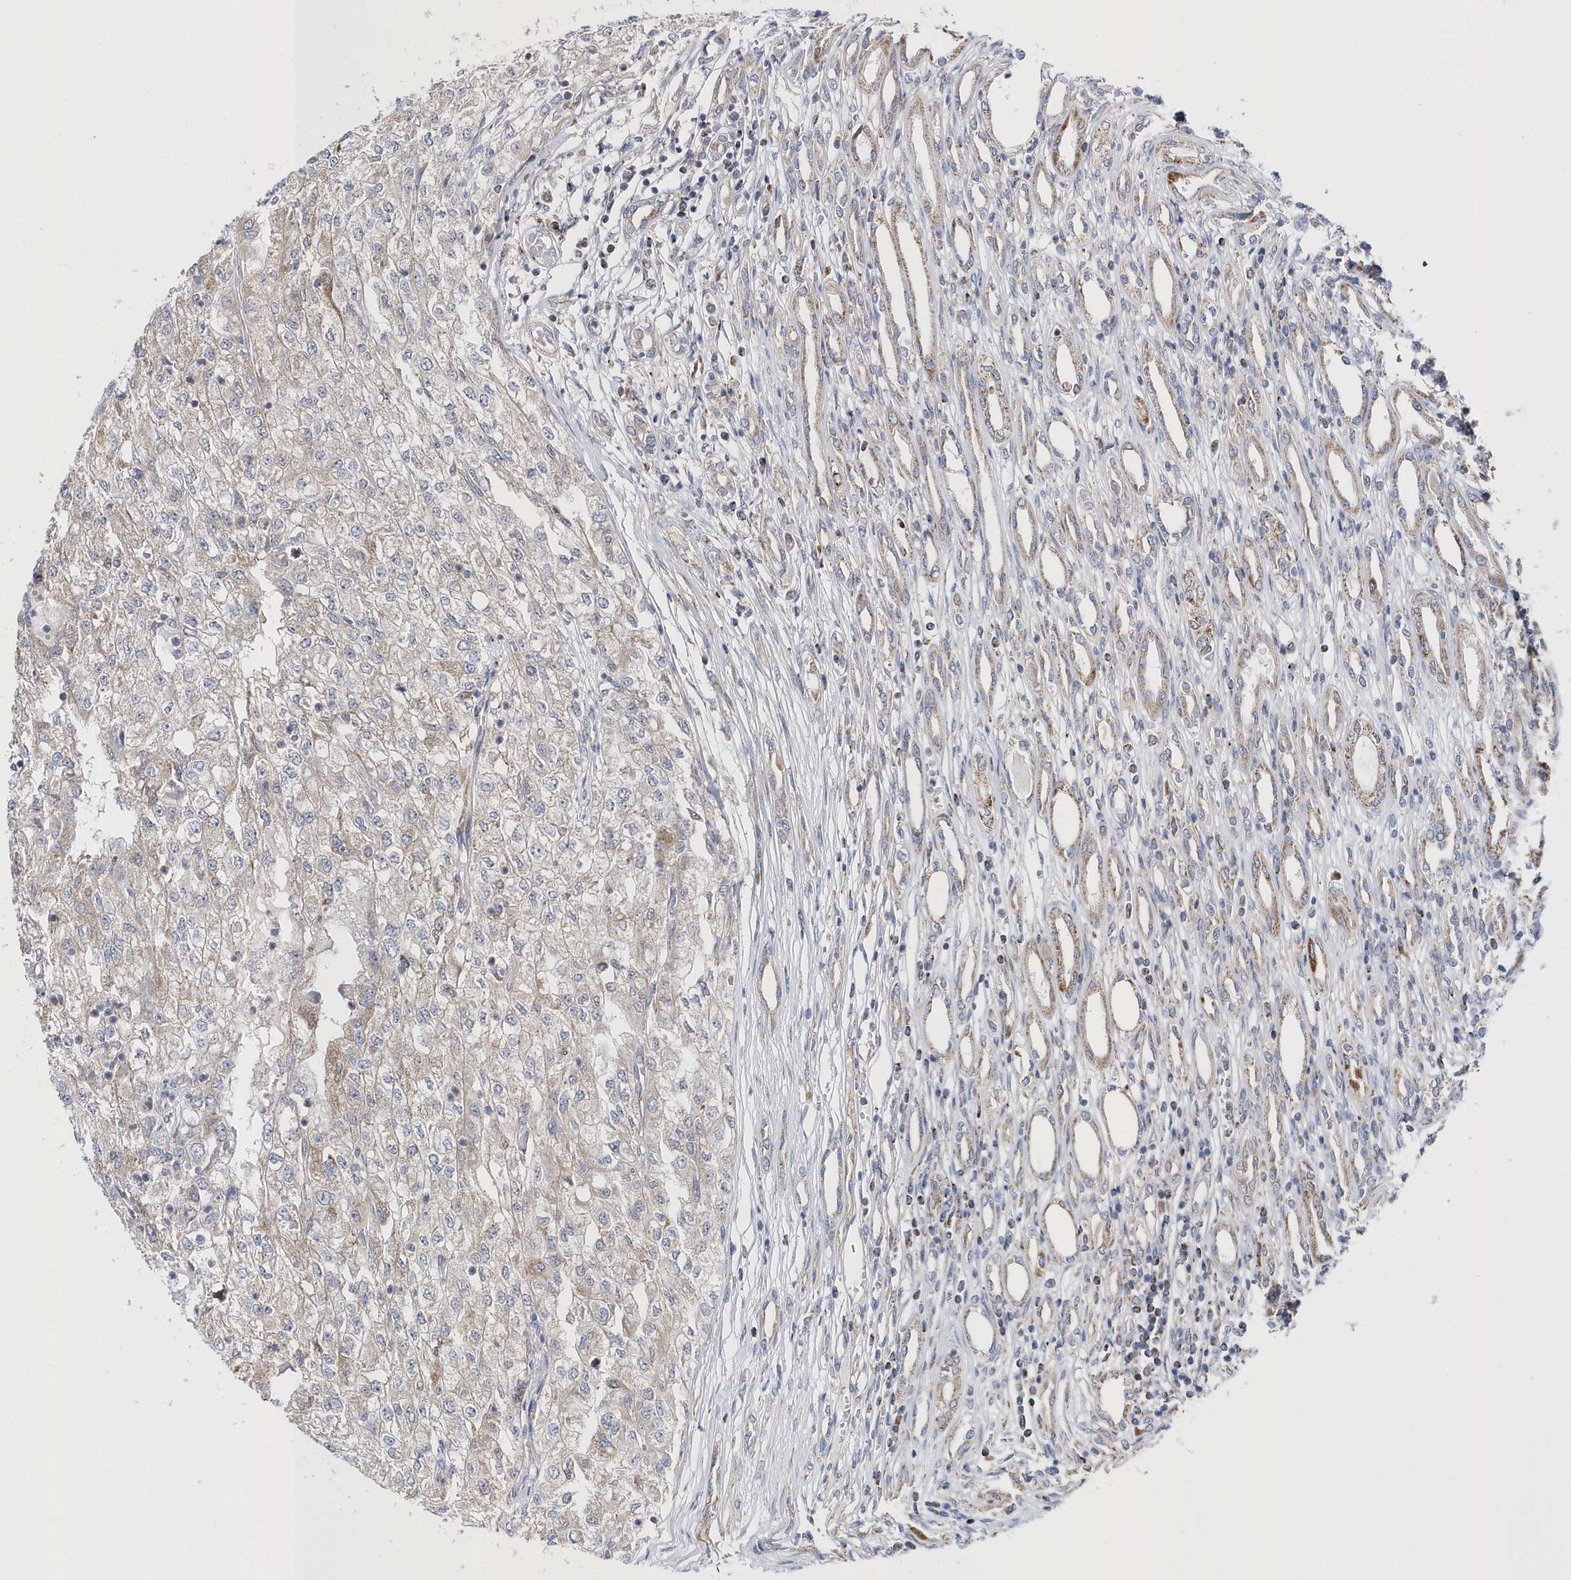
{"staining": {"intensity": "weak", "quantity": "<25%", "location": "cytoplasmic/membranous"}, "tissue": "renal cancer", "cell_type": "Tumor cells", "image_type": "cancer", "snomed": [{"axis": "morphology", "description": "Adenocarcinoma, NOS"}, {"axis": "topography", "description": "Kidney"}], "caption": "An immunohistochemistry photomicrograph of adenocarcinoma (renal) is shown. There is no staining in tumor cells of adenocarcinoma (renal).", "gene": "SPATA5", "patient": {"sex": "female", "age": 54}}